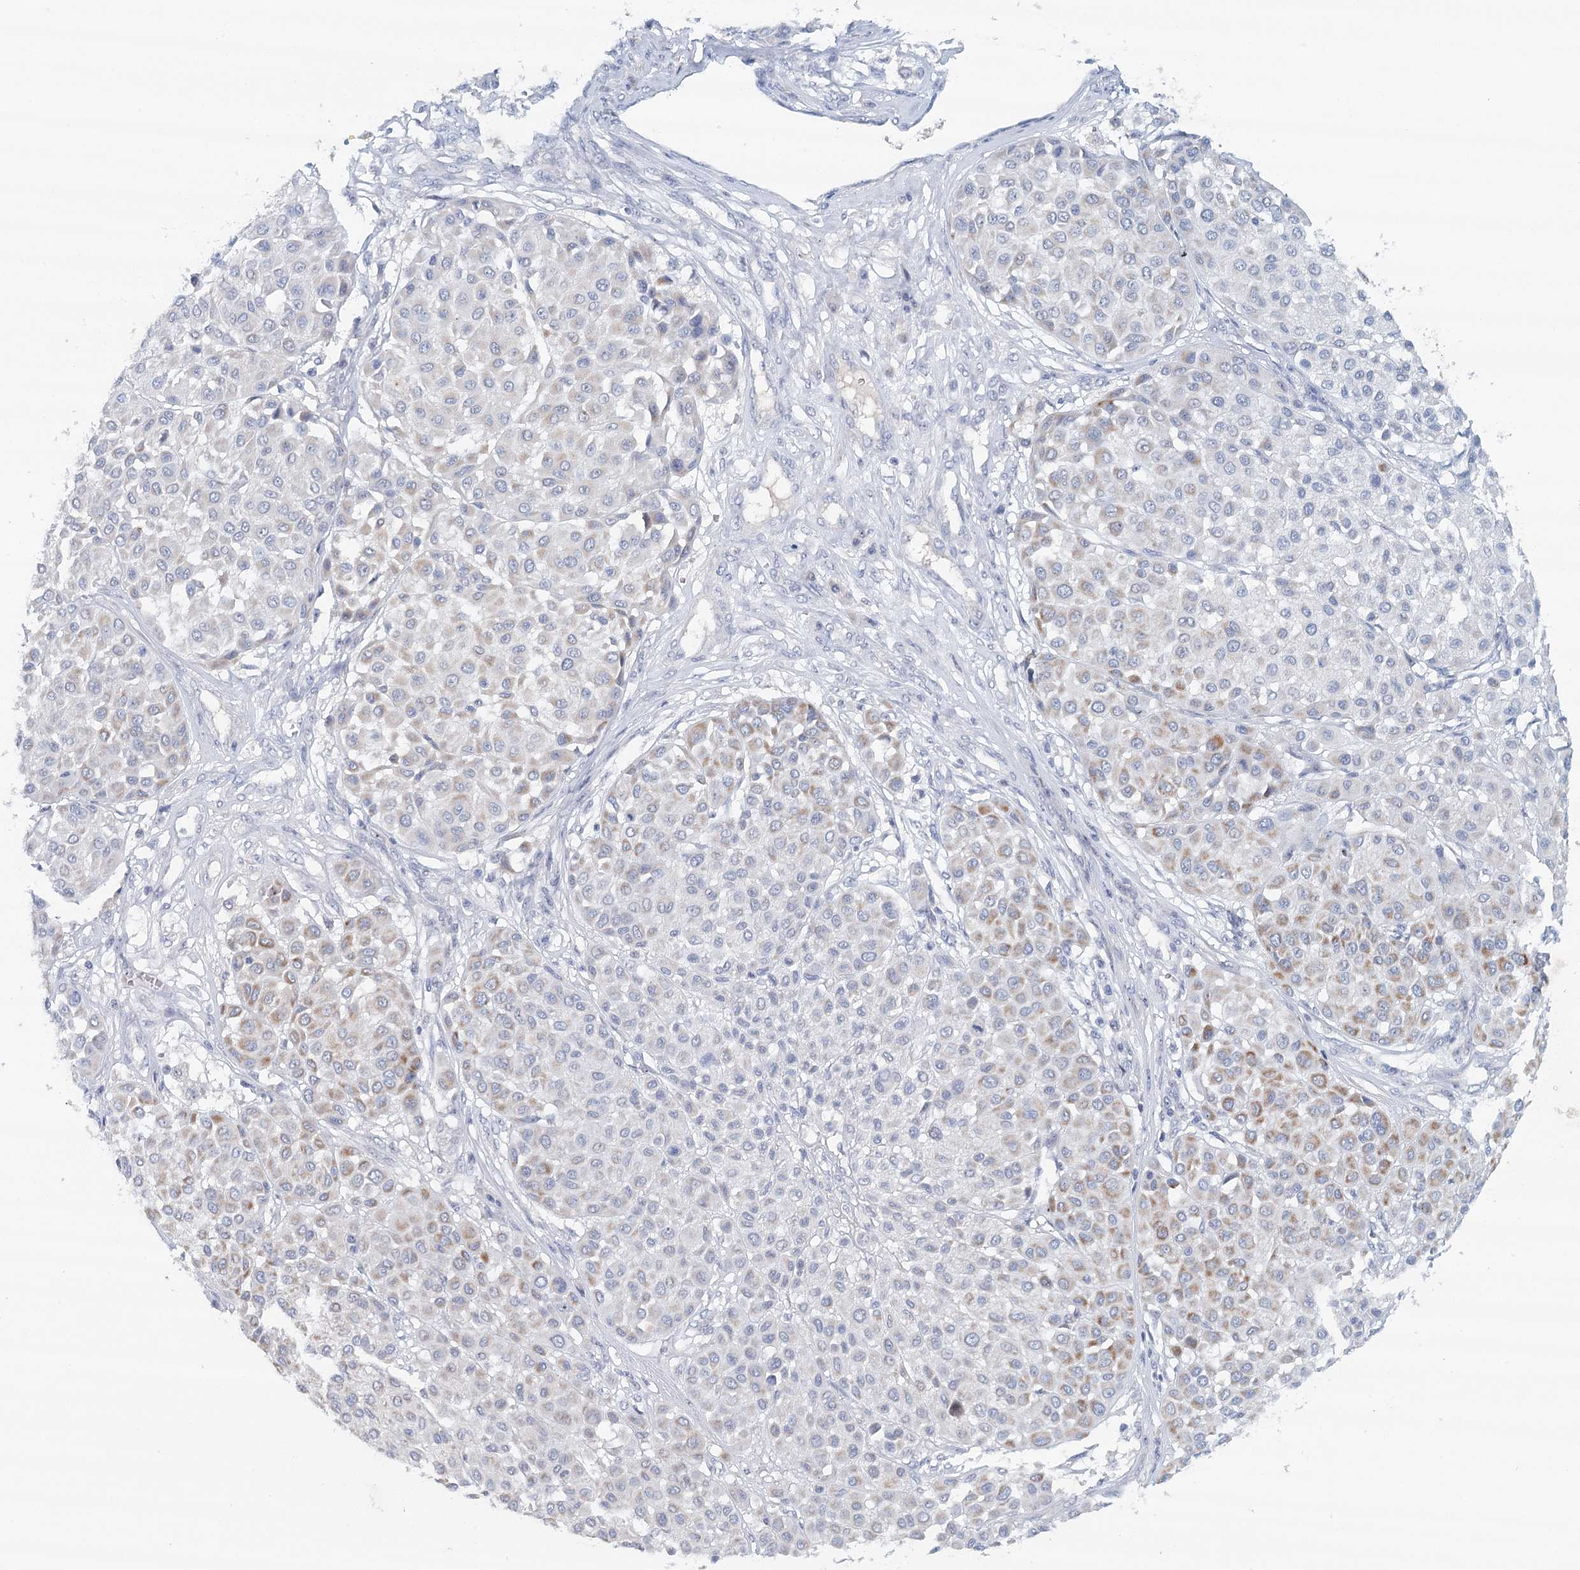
{"staining": {"intensity": "weak", "quantity": "<25%", "location": "cytoplasmic/membranous"}, "tissue": "melanoma", "cell_type": "Tumor cells", "image_type": "cancer", "snomed": [{"axis": "morphology", "description": "Malignant melanoma, Metastatic site"}, {"axis": "topography", "description": "Soft tissue"}], "caption": "An IHC image of malignant melanoma (metastatic site) is shown. There is no staining in tumor cells of malignant melanoma (metastatic site). Brightfield microscopy of IHC stained with DAB (3,3'-diaminobenzidine) (brown) and hematoxylin (blue), captured at high magnification.", "gene": "RBM43", "patient": {"sex": "male", "age": 41}}